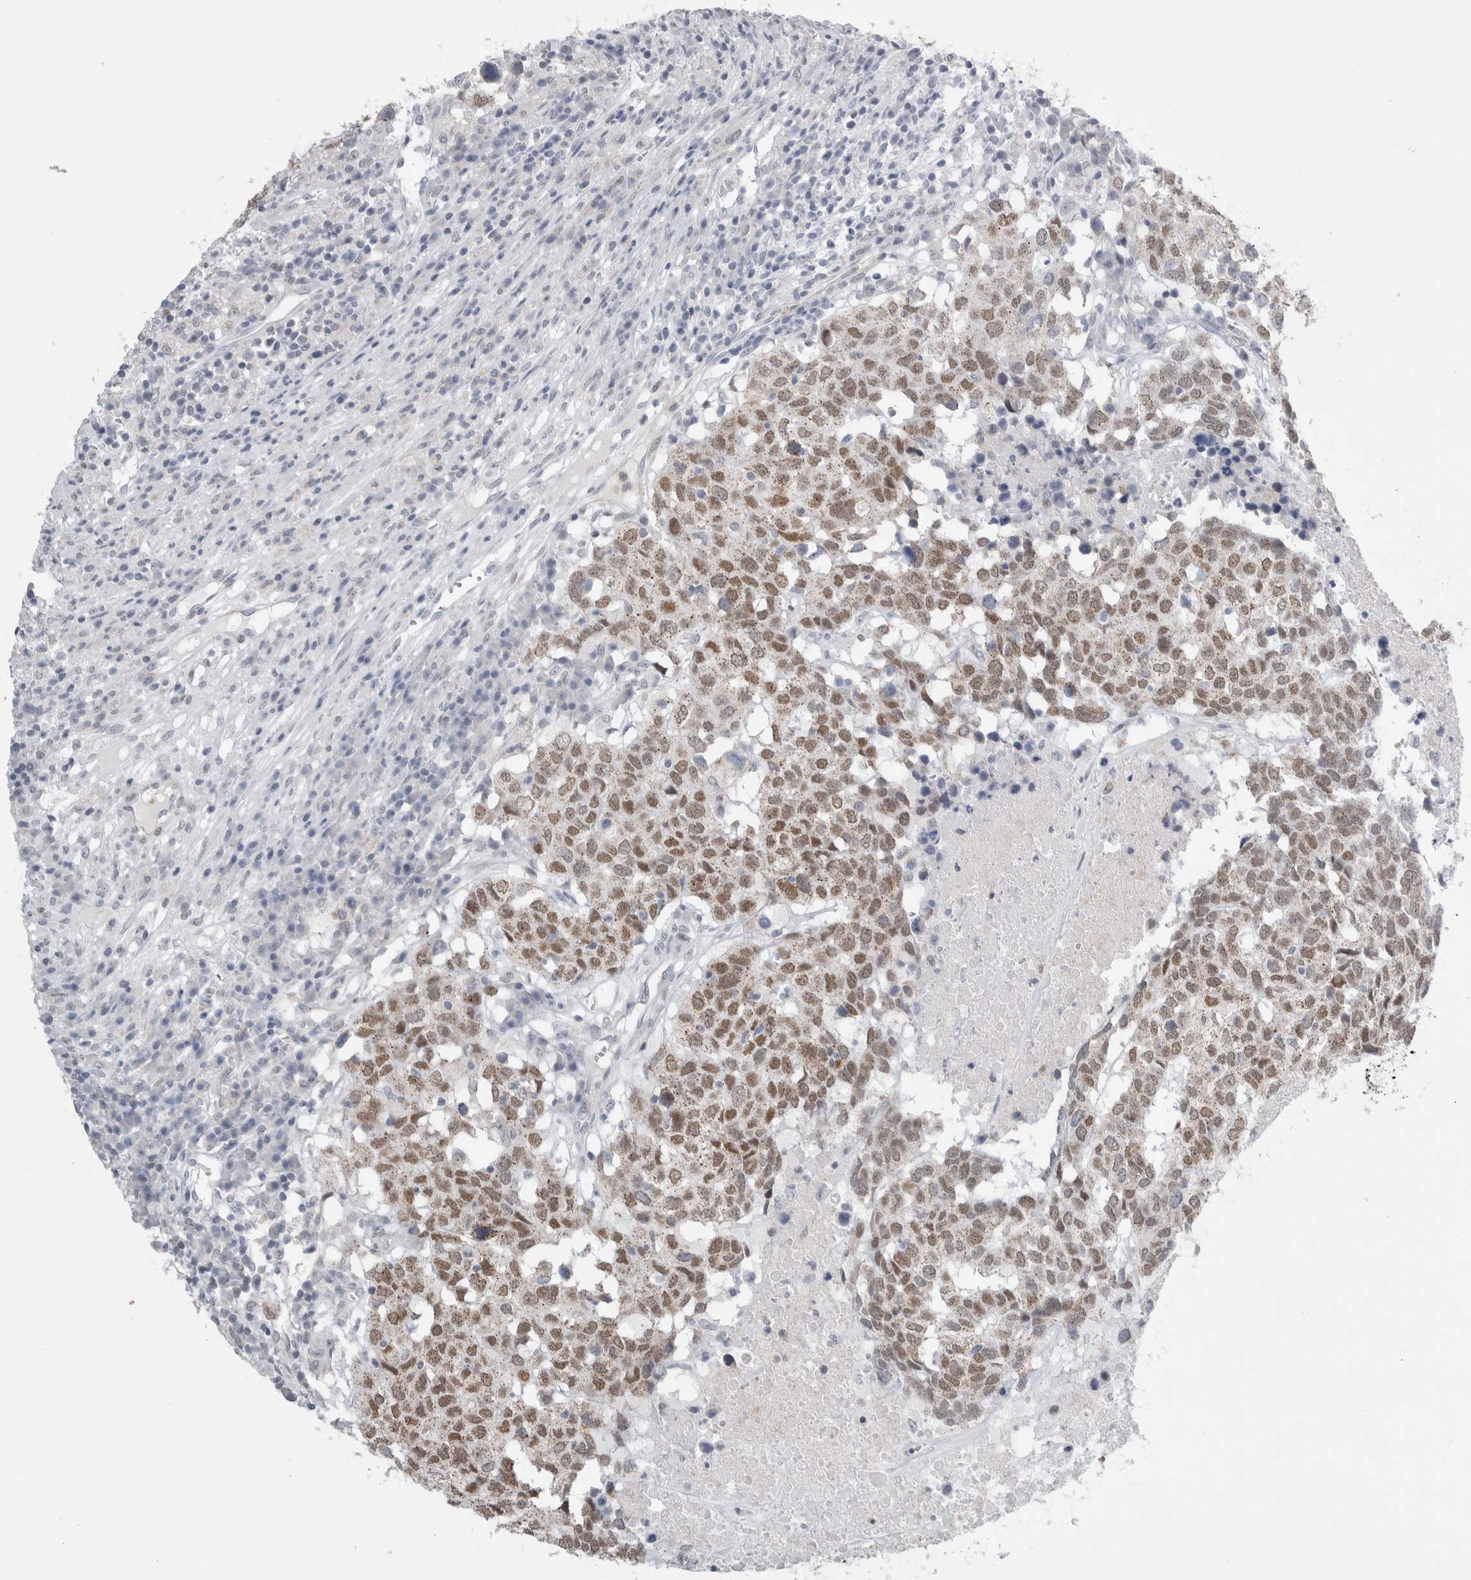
{"staining": {"intensity": "moderate", "quantity": ">75%", "location": "nuclear"}, "tissue": "head and neck cancer", "cell_type": "Tumor cells", "image_type": "cancer", "snomed": [{"axis": "morphology", "description": "Squamous cell carcinoma, NOS"}, {"axis": "topography", "description": "Head-Neck"}], "caption": "A high-resolution image shows IHC staining of head and neck cancer (squamous cell carcinoma), which reveals moderate nuclear expression in approximately >75% of tumor cells. (Brightfield microscopy of DAB IHC at high magnification).", "gene": "PLIN1", "patient": {"sex": "male", "age": 66}}